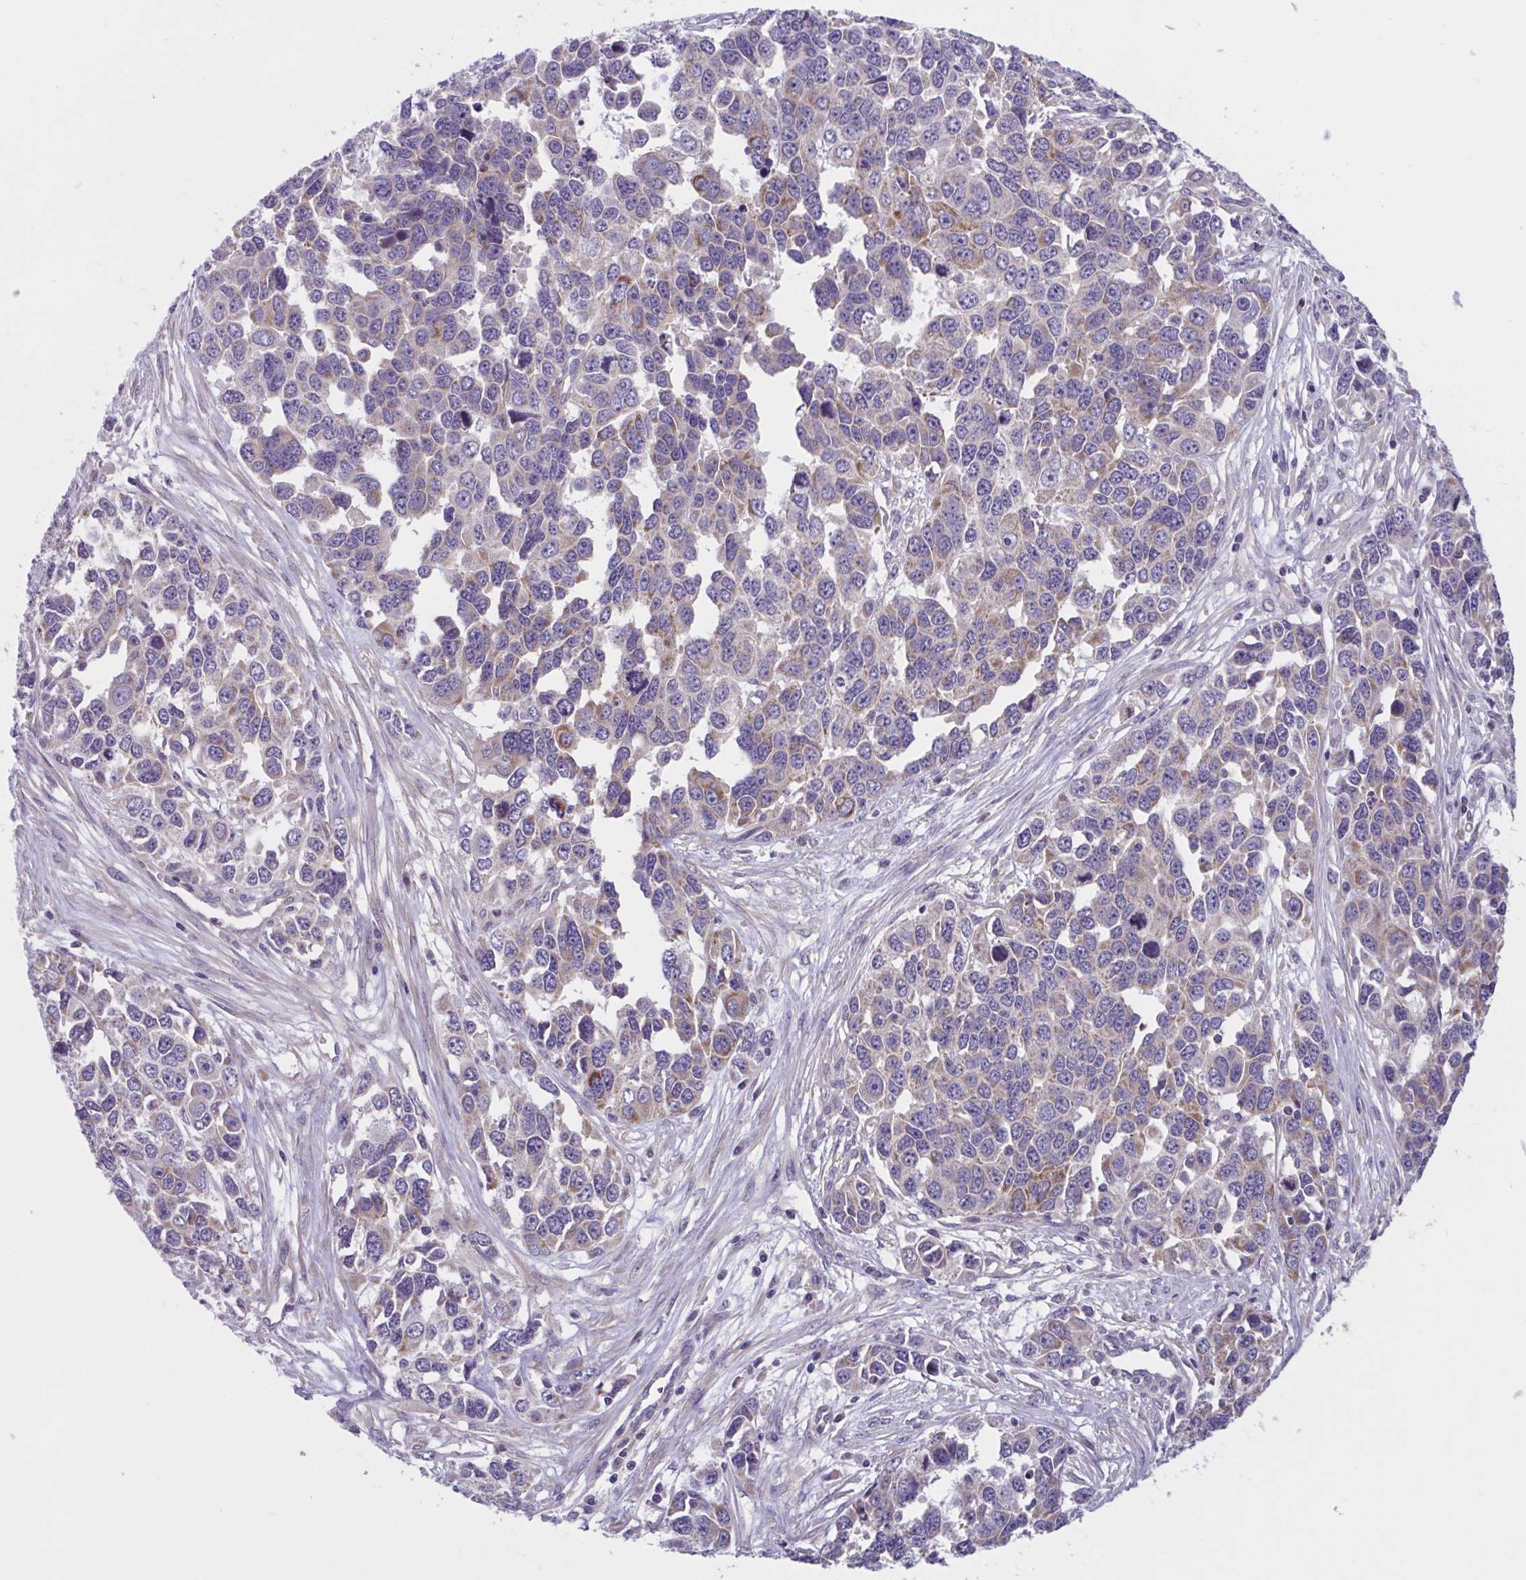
{"staining": {"intensity": "weak", "quantity": "<25%", "location": "cytoplasmic/membranous"}, "tissue": "ovarian cancer", "cell_type": "Tumor cells", "image_type": "cancer", "snomed": [{"axis": "morphology", "description": "Cystadenocarcinoma, serous, NOS"}, {"axis": "topography", "description": "Ovary"}], "caption": "There is no significant expression in tumor cells of ovarian cancer.", "gene": "WNT9B", "patient": {"sex": "female", "age": 76}}